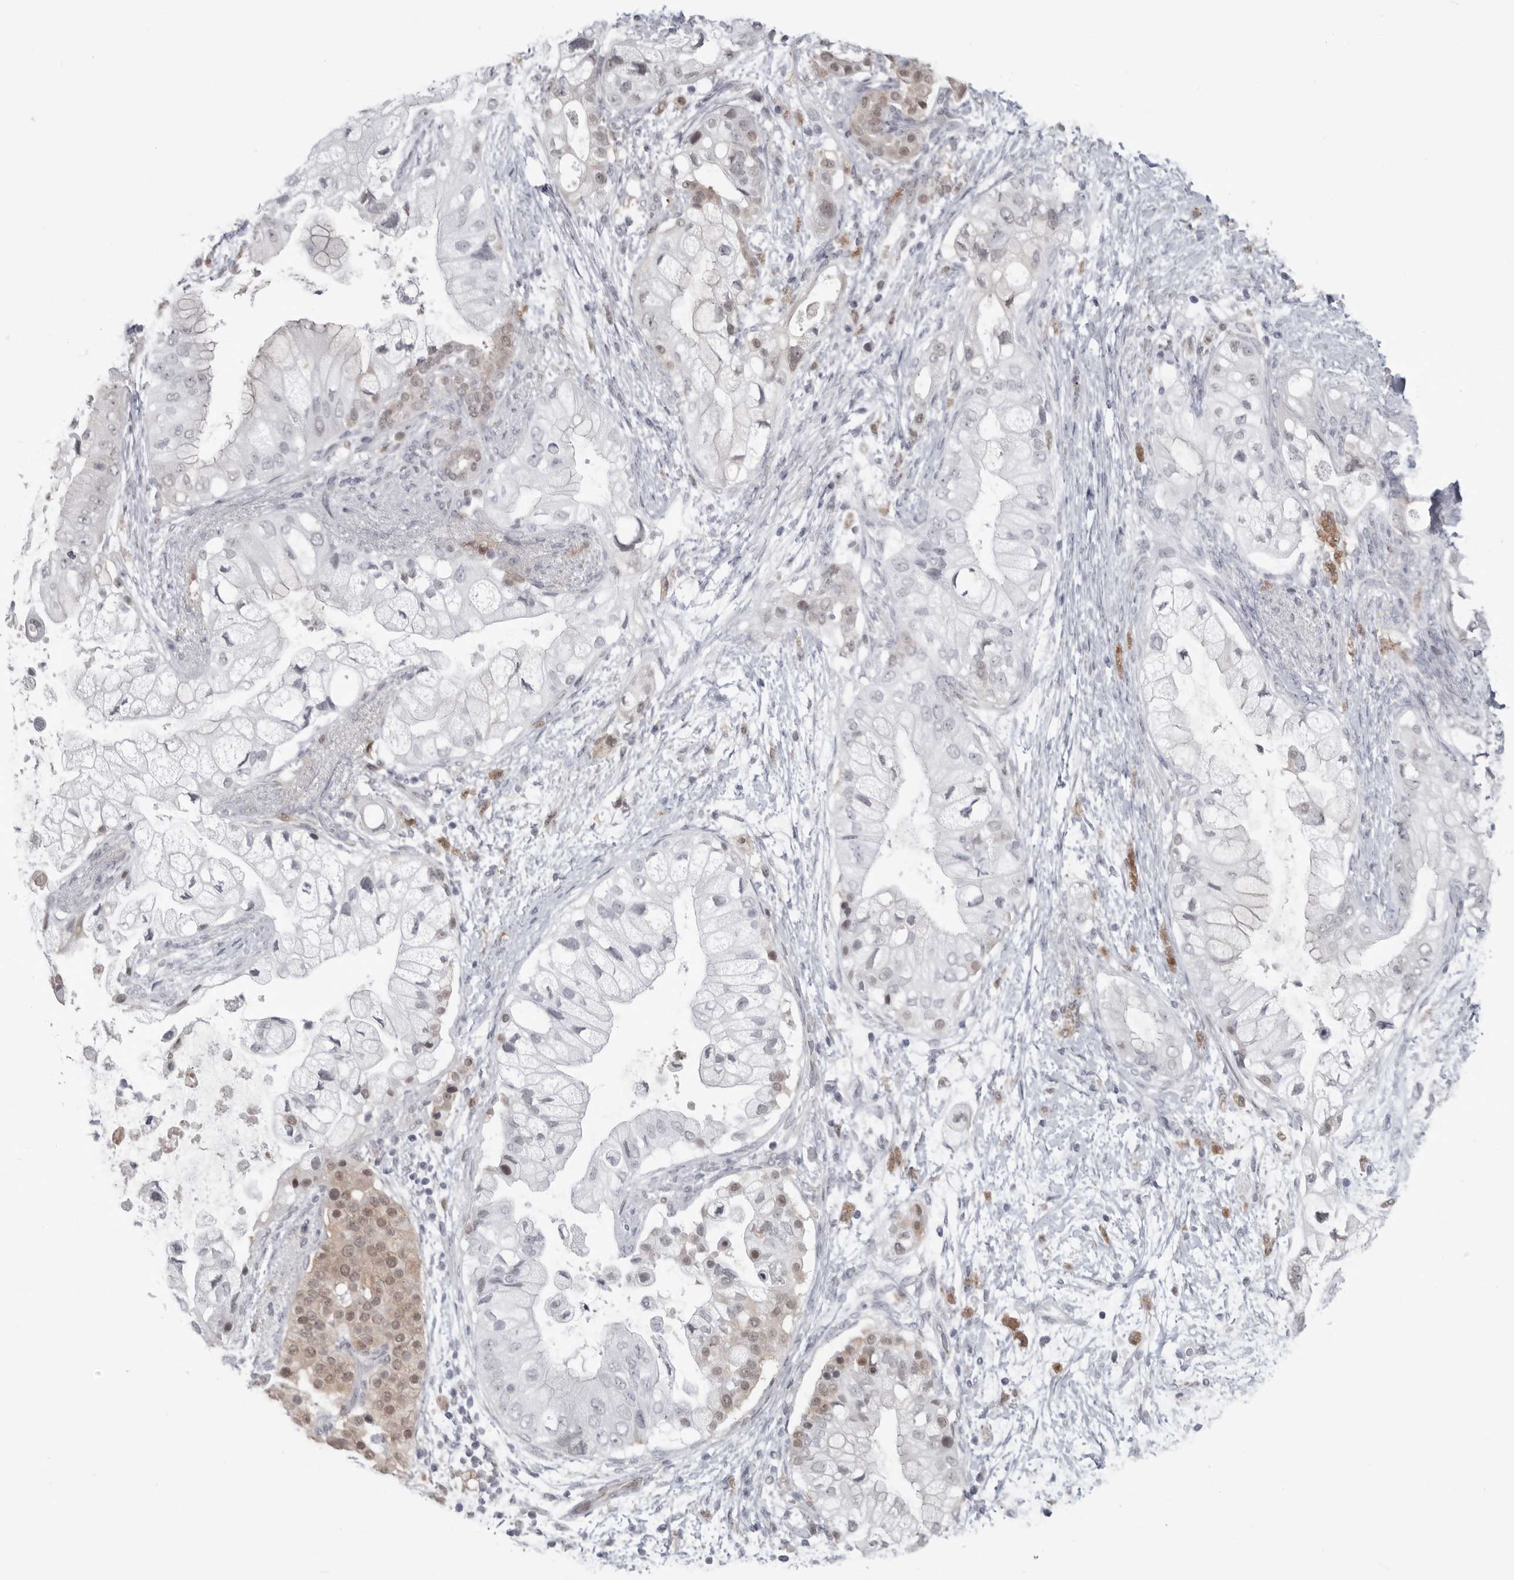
{"staining": {"intensity": "weak", "quantity": "<25%", "location": "nuclear"}, "tissue": "pancreatic cancer", "cell_type": "Tumor cells", "image_type": "cancer", "snomed": [{"axis": "morphology", "description": "Adenocarcinoma, NOS"}, {"axis": "topography", "description": "Pancreas"}], "caption": "DAB immunohistochemical staining of human pancreatic cancer (adenocarcinoma) reveals no significant expression in tumor cells.", "gene": "PNPO", "patient": {"sex": "male", "age": 53}}